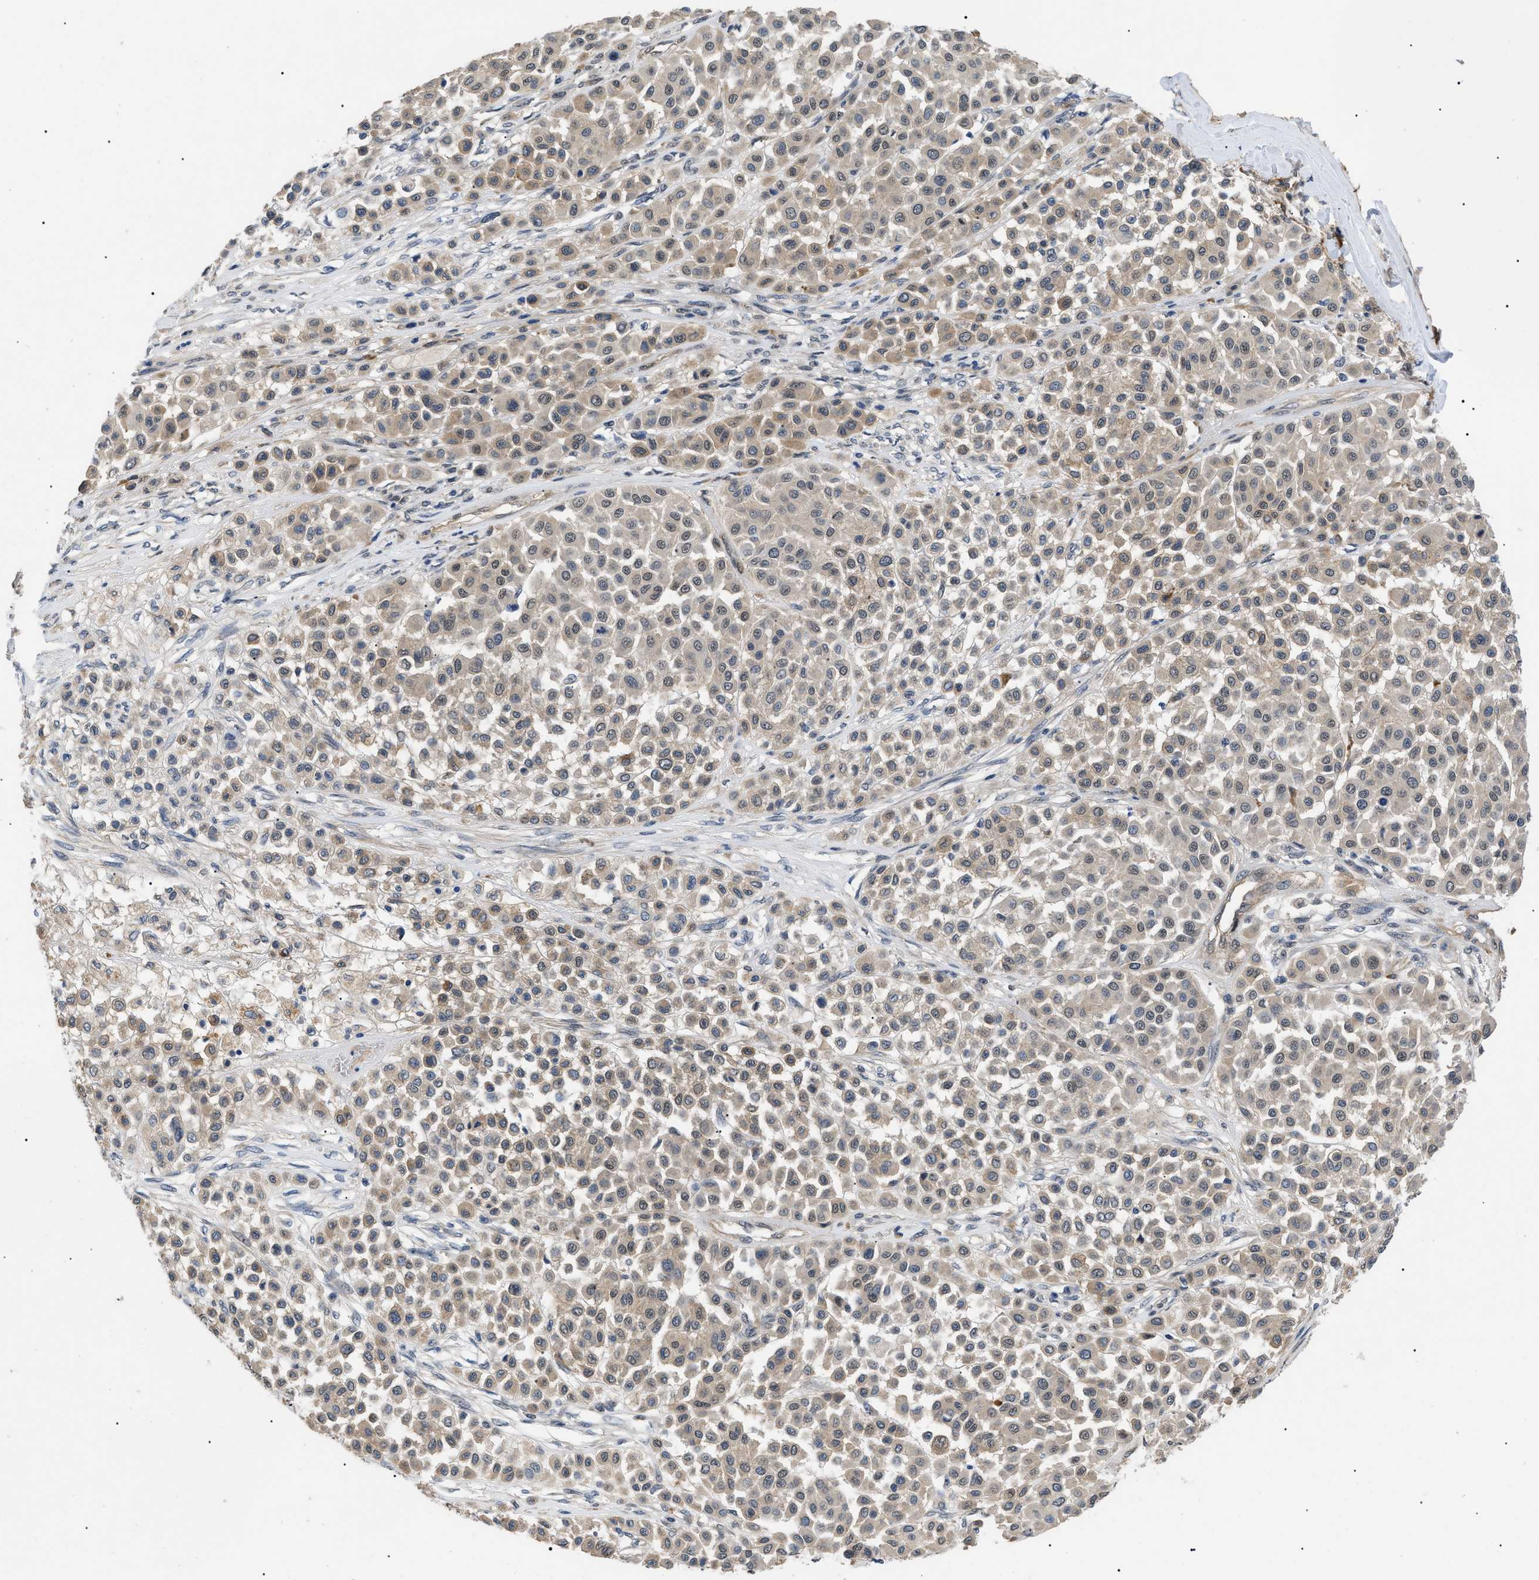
{"staining": {"intensity": "weak", "quantity": "25%-75%", "location": "cytoplasmic/membranous,nuclear"}, "tissue": "melanoma", "cell_type": "Tumor cells", "image_type": "cancer", "snomed": [{"axis": "morphology", "description": "Malignant melanoma, Metastatic site"}, {"axis": "topography", "description": "Soft tissue"}], "caption": "Brown immunohistochemical staining in malignant melanoma (metastatic site) shows weak cytoplasmic/membranous and nuclear expression in approximately 25%-75% of tumor cells. (DAB (3,3'-diaminobenzidine) IHC with brightfield microscopy, high magnification).", "gene": "CRCP", "patient": {"sex": "male", "age": 41}}